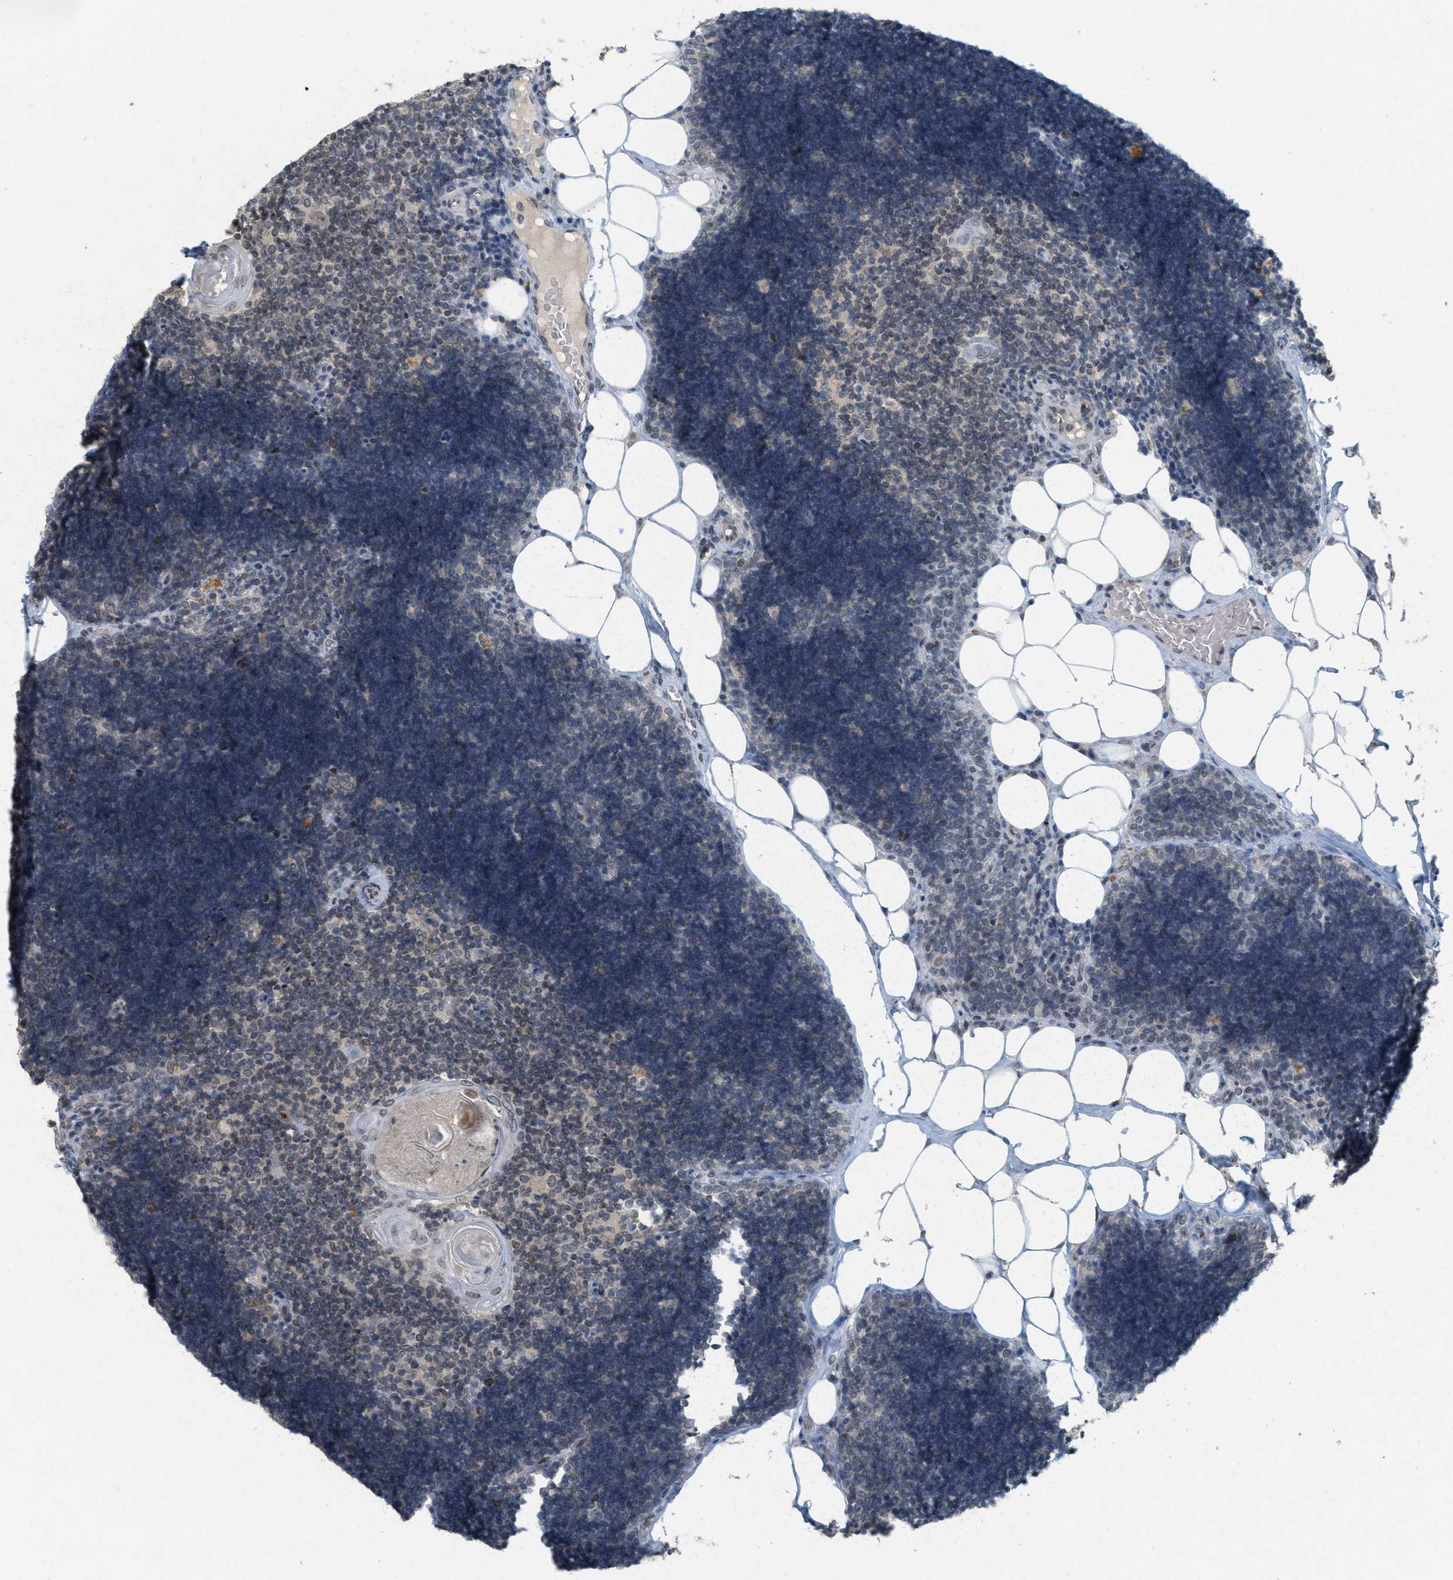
{"staining": {"intensity": "moderate", "quantity": "25%-75%", "location": "cytoplasmic/membranous,nuclear"}, "tissue": "lymph node", "cell_type": "Germinal center cells", "image_type": "normal", "snomed": [{"axis": "morphology", "description": "Normal tissue, NOS"}, {"axis": "topography", "description": "Lymph node"}], "caption": "IHC of normal human lymph node shows medium levels of moderate cytoplasmic/membranous,nuclear staining in approximately 25%-75% of germinal center cells. (brown staining indicates protein expression, while blue staining denotes nuclei).", "gene": "ABHD6", "patient": {"sex": "male", "age": 33}}